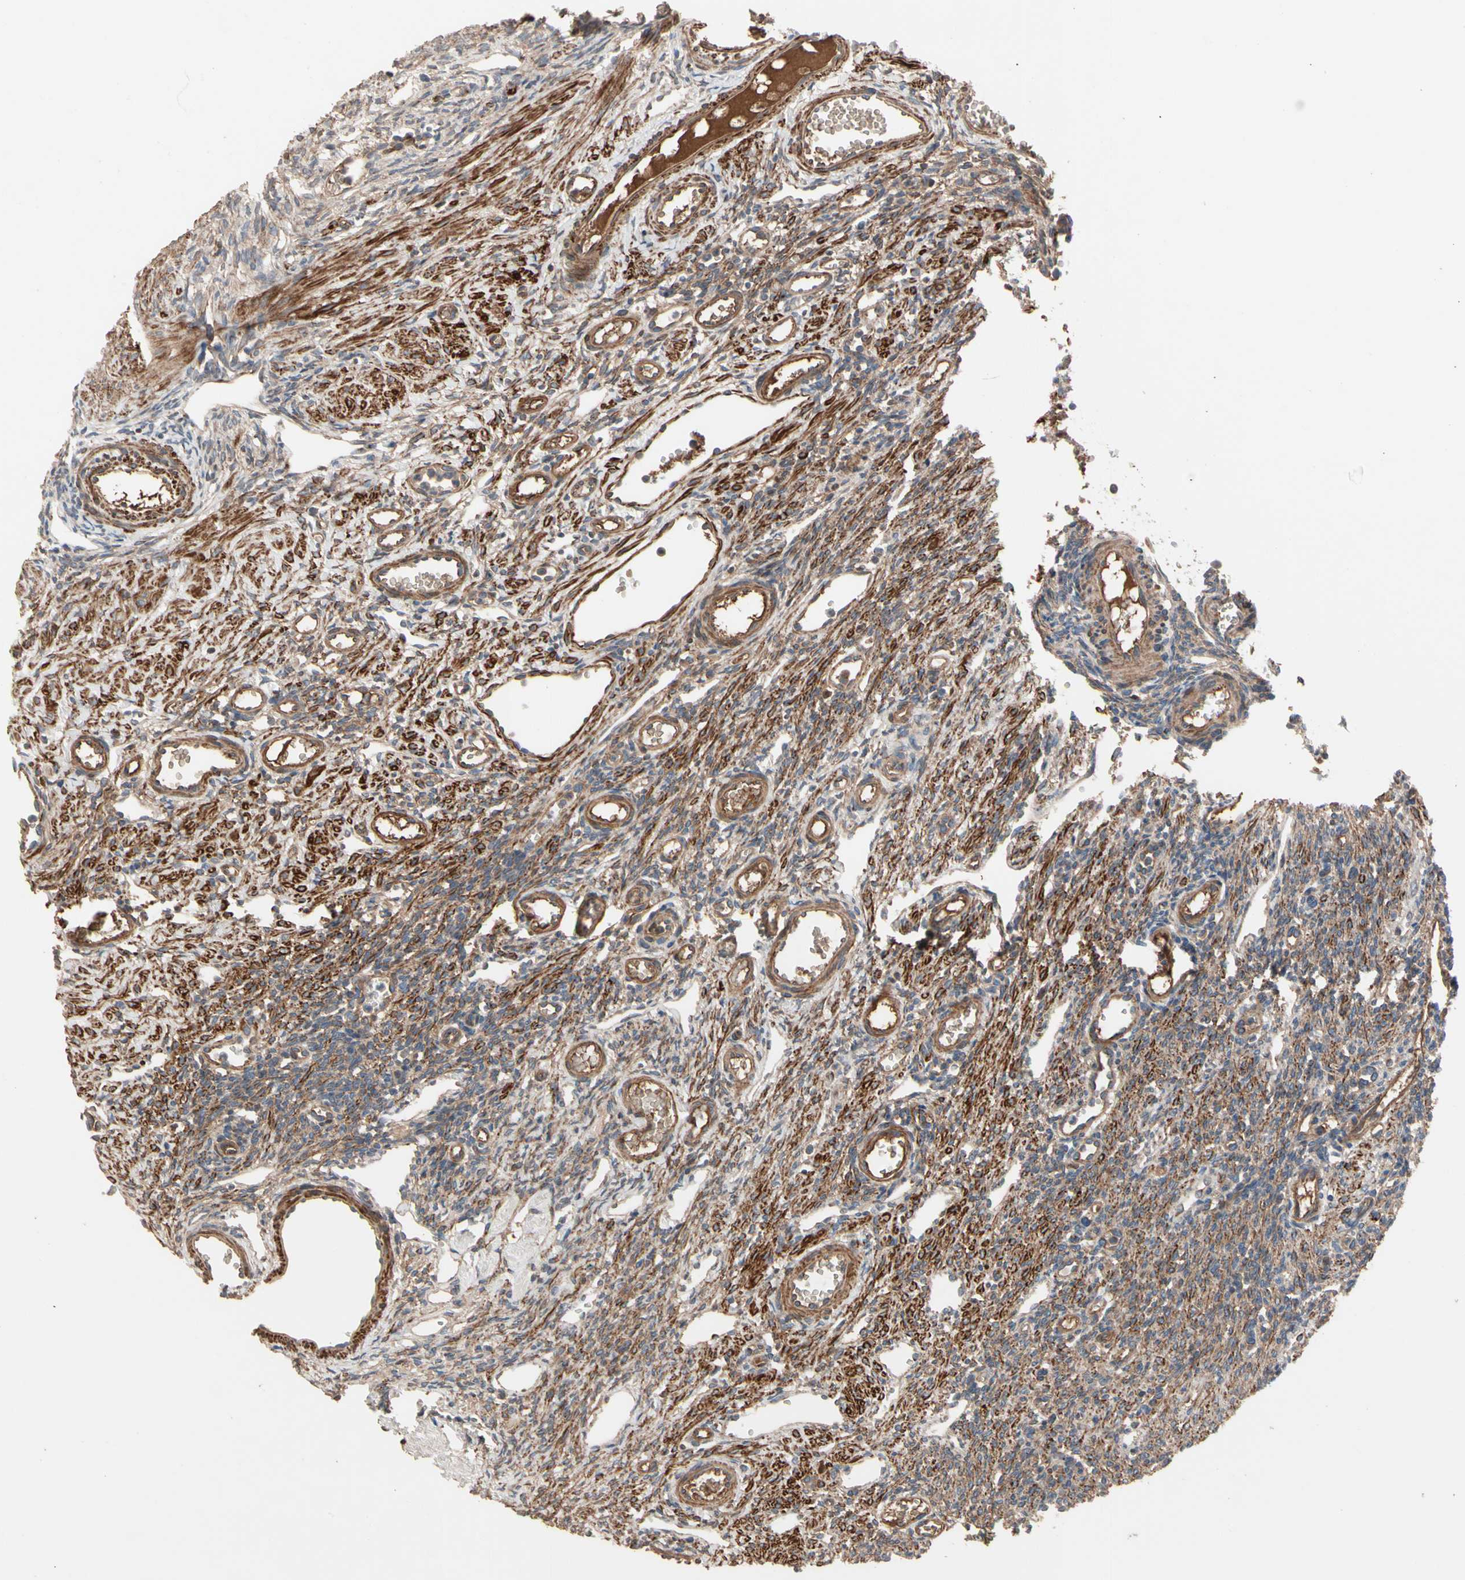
{"staining": {"intensity": "moderate", "quantity": "25%-75%", "location": "cytoplasmic/membranous"}, "tissue": "ovary", "cell_type": "Ovarian stroma cells", "image_type": "normal", "snomed": [{"axis": "morphology", "description": "Normal tissue, NOS"}, {"axis": "topography", "description": "Ovary"}], "caption": "A high-resolution histopathology image shows IHC staining of benign ovary, which reveals moderate cytoplasmic/membranous staining in about 25%-75% of ovarian stroma cells.", "gene": "GCK", "patient": {"sex": "female", "age": 33}}